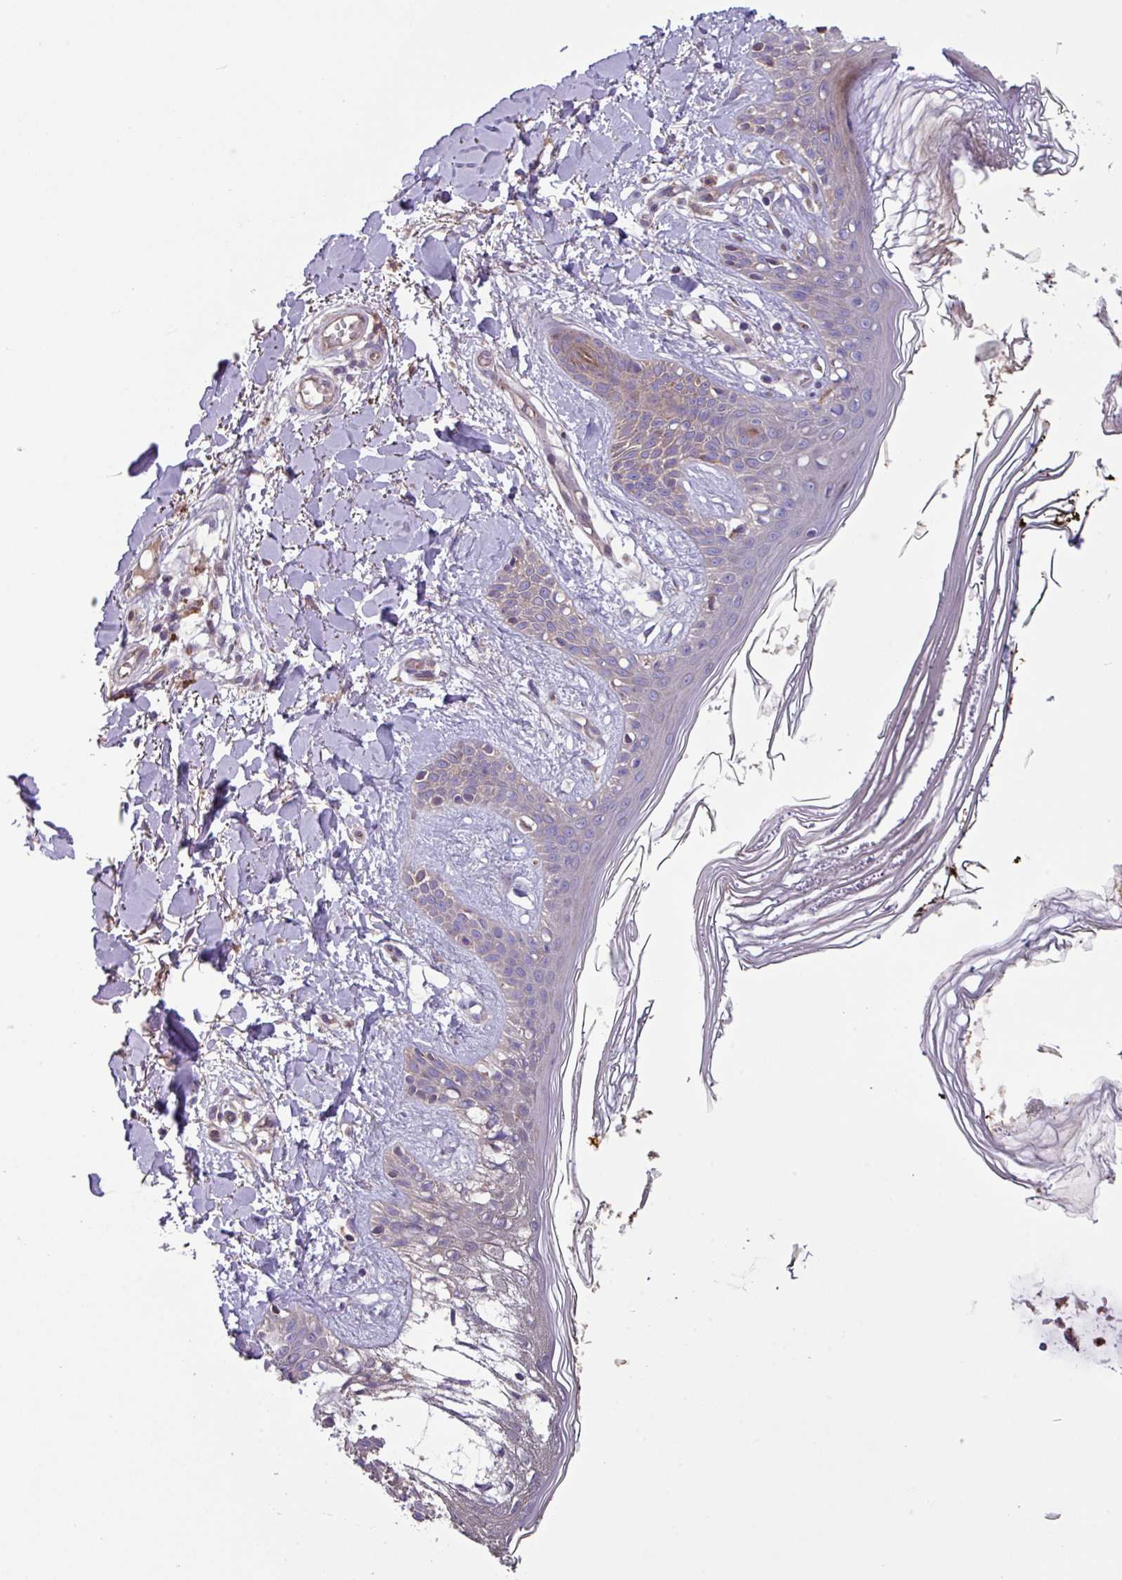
{"staining": {"intensity": "weak", "quantity": ">75%", "location": "cytoplasmic/membranous"}, "tissue": "skin", "cell_type": "Fibroblasts", "image_type": "normal", "snomed": [{"axis": "morphology", "description": "Normal tissue, NOS"}, {"axis": "topography", "description": "Skin"}], "caption": "The immunohistochemical stain labels weak cytoplasmic/membranous staining in fibroblasts of normal skin.", "gene": "PTPRQ", "patient": {"sex": "female", "age": 34}}